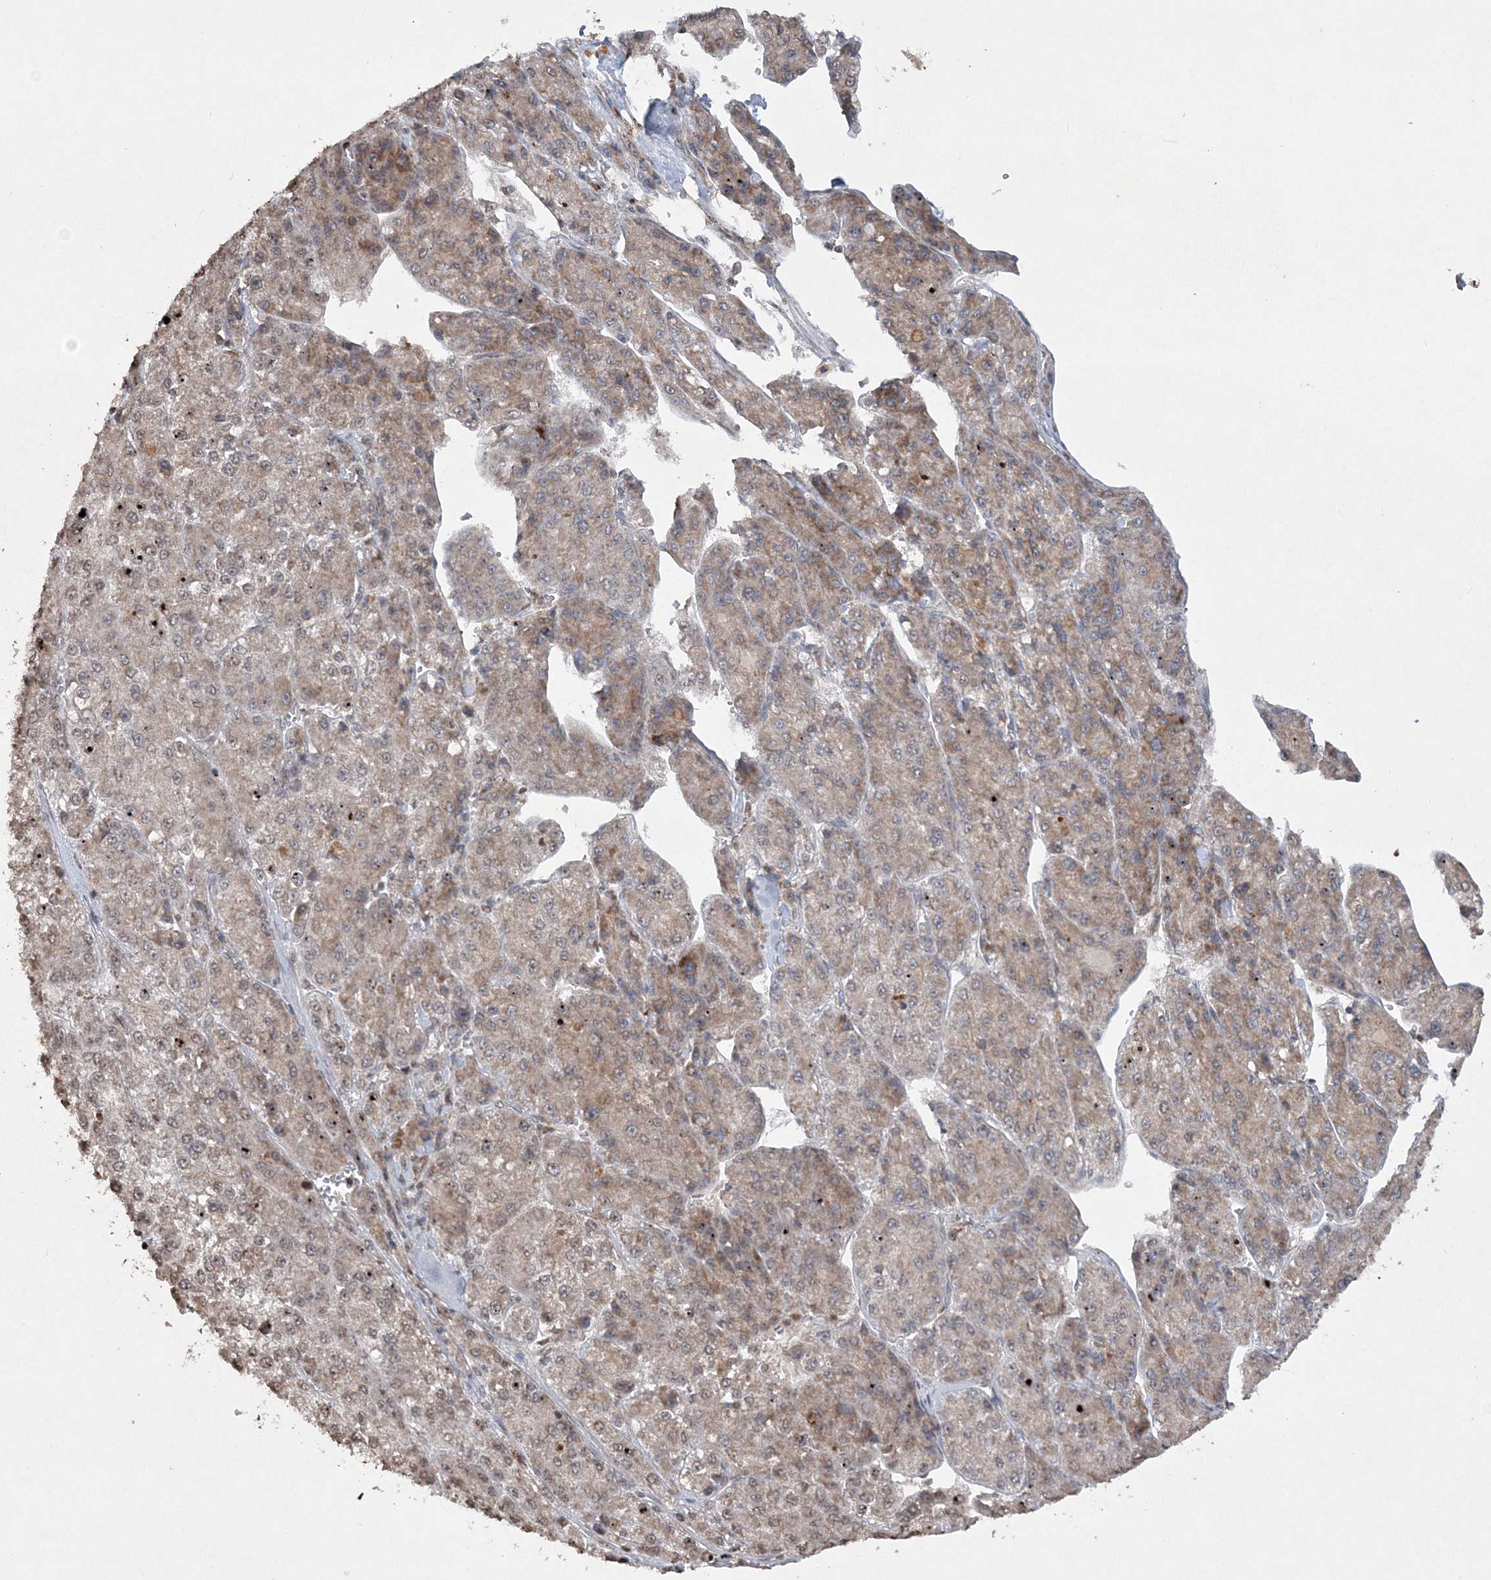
{"staining": {"intensity": "moderate", "quantity": ">75%", "location": "cytoplasmic/membranous"}, "tissue": "liver cancer", "cell_type": "Tumor cells", "image_type": "cancer", "snomed": [{"axis": "morphology", "description": "Carcinoma, Hepatocellular, NOS"}, {"axis": "topography", "description": "Liver"}], "caption": "The image exhibits staining of liver cancer (hepatocellular carcinoma), revealing moderate cytoplasmic/membranous protein staining (brown color) within tumor cells. Nuclei are stained in blue.", "gene": "TTC7A", "patient": {"sex": "female", "age": 73}}